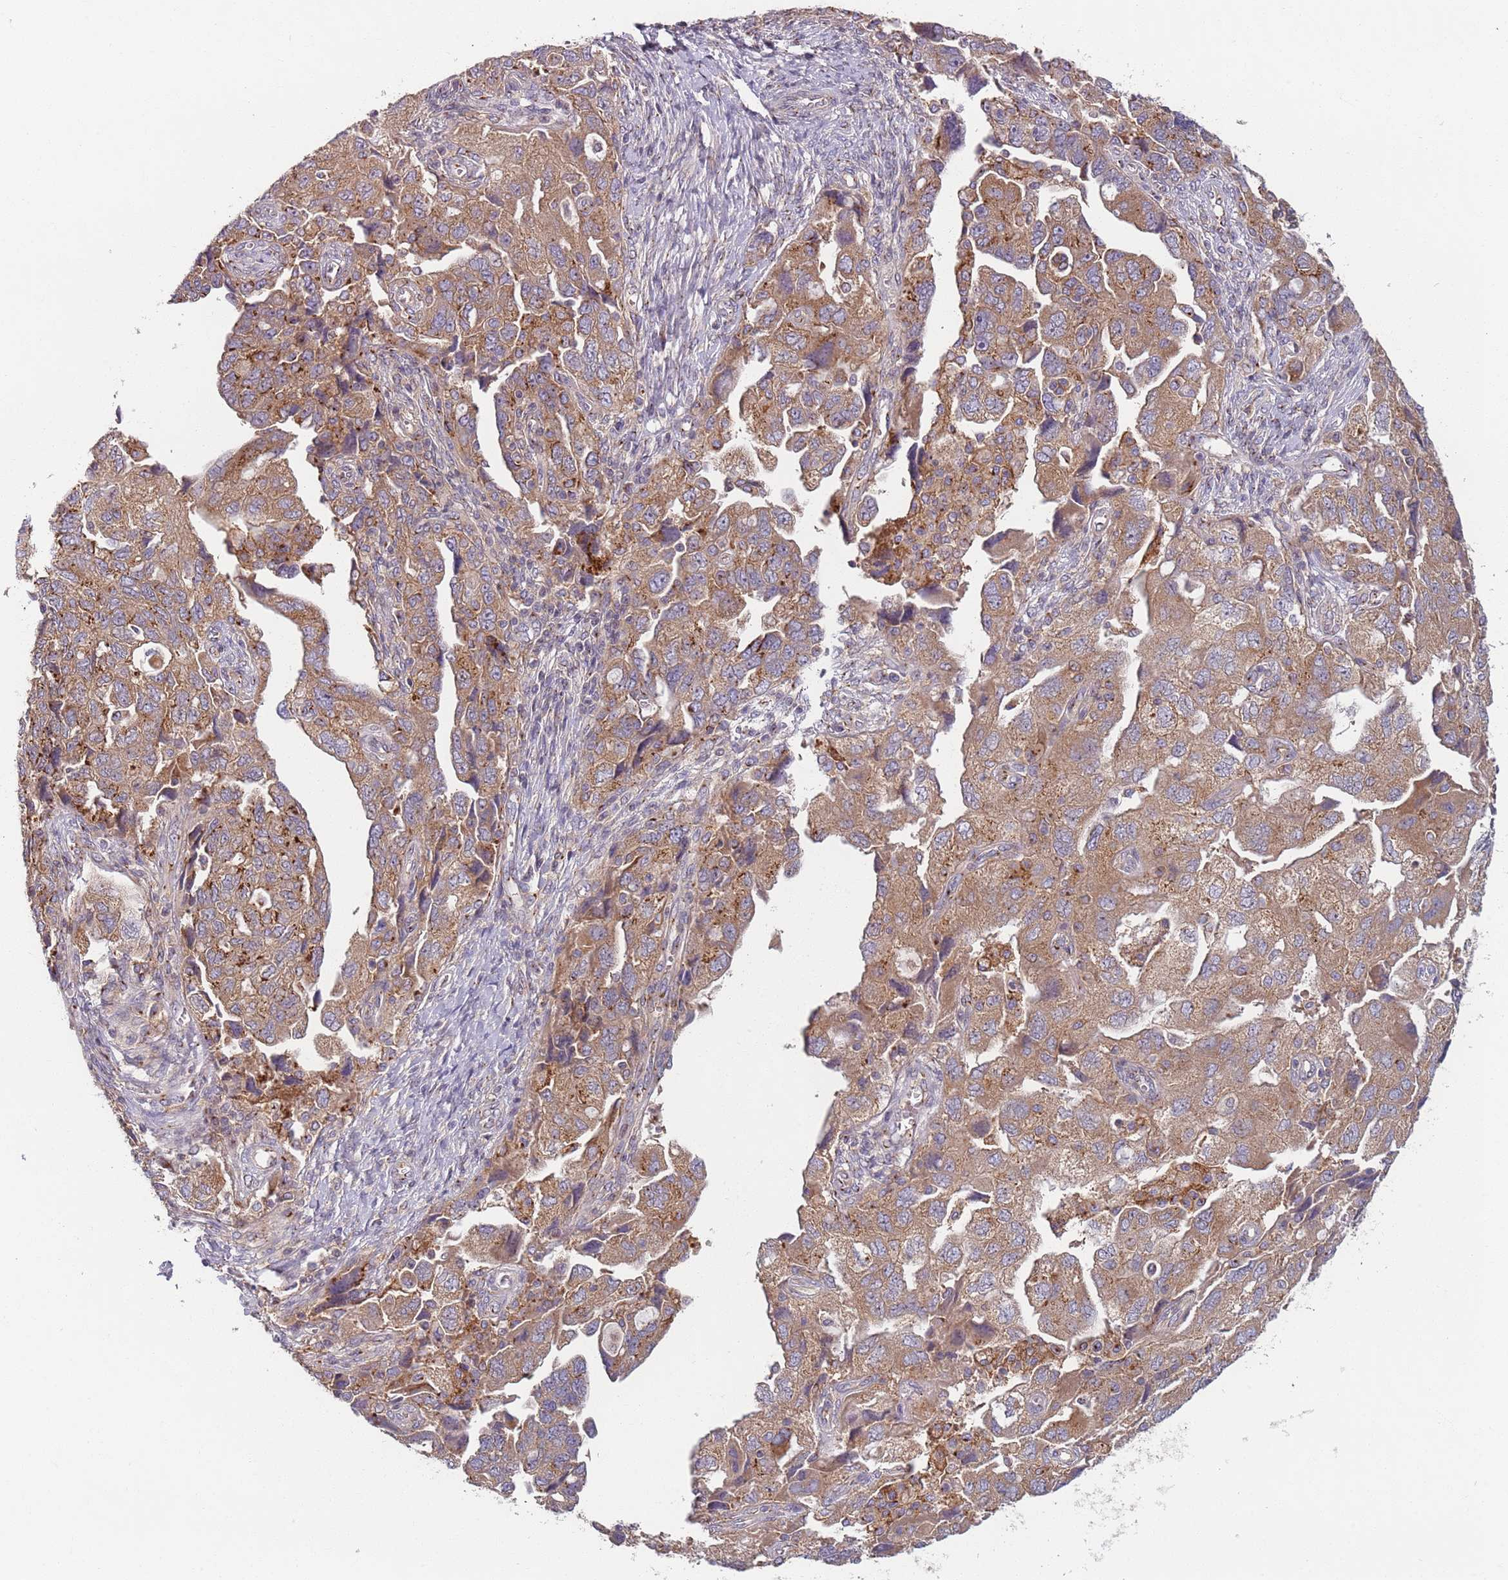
{"staining": {"intensity": "moderate", "quantity": ">75%", "location": "cytoplasmic/membranous"}, "tissue": "ovarian cancer", "cell_type": "Tumor cells", "image_type": "cancer", "snomed": [{"axis": "morphology", "description": "Carcinoma, NOS"}, {"axis": "morphology", "description": "Cystadenocarcinoma, serous, NOS"}, {"axis": "topography", "description": "Ovary"}], "caption": "Ovarian cancer stained with a protein marker exhibits moderate staining in tumor cells.", "gene": "AKTIP", "patient": {"sex": "female", "age": 69}}